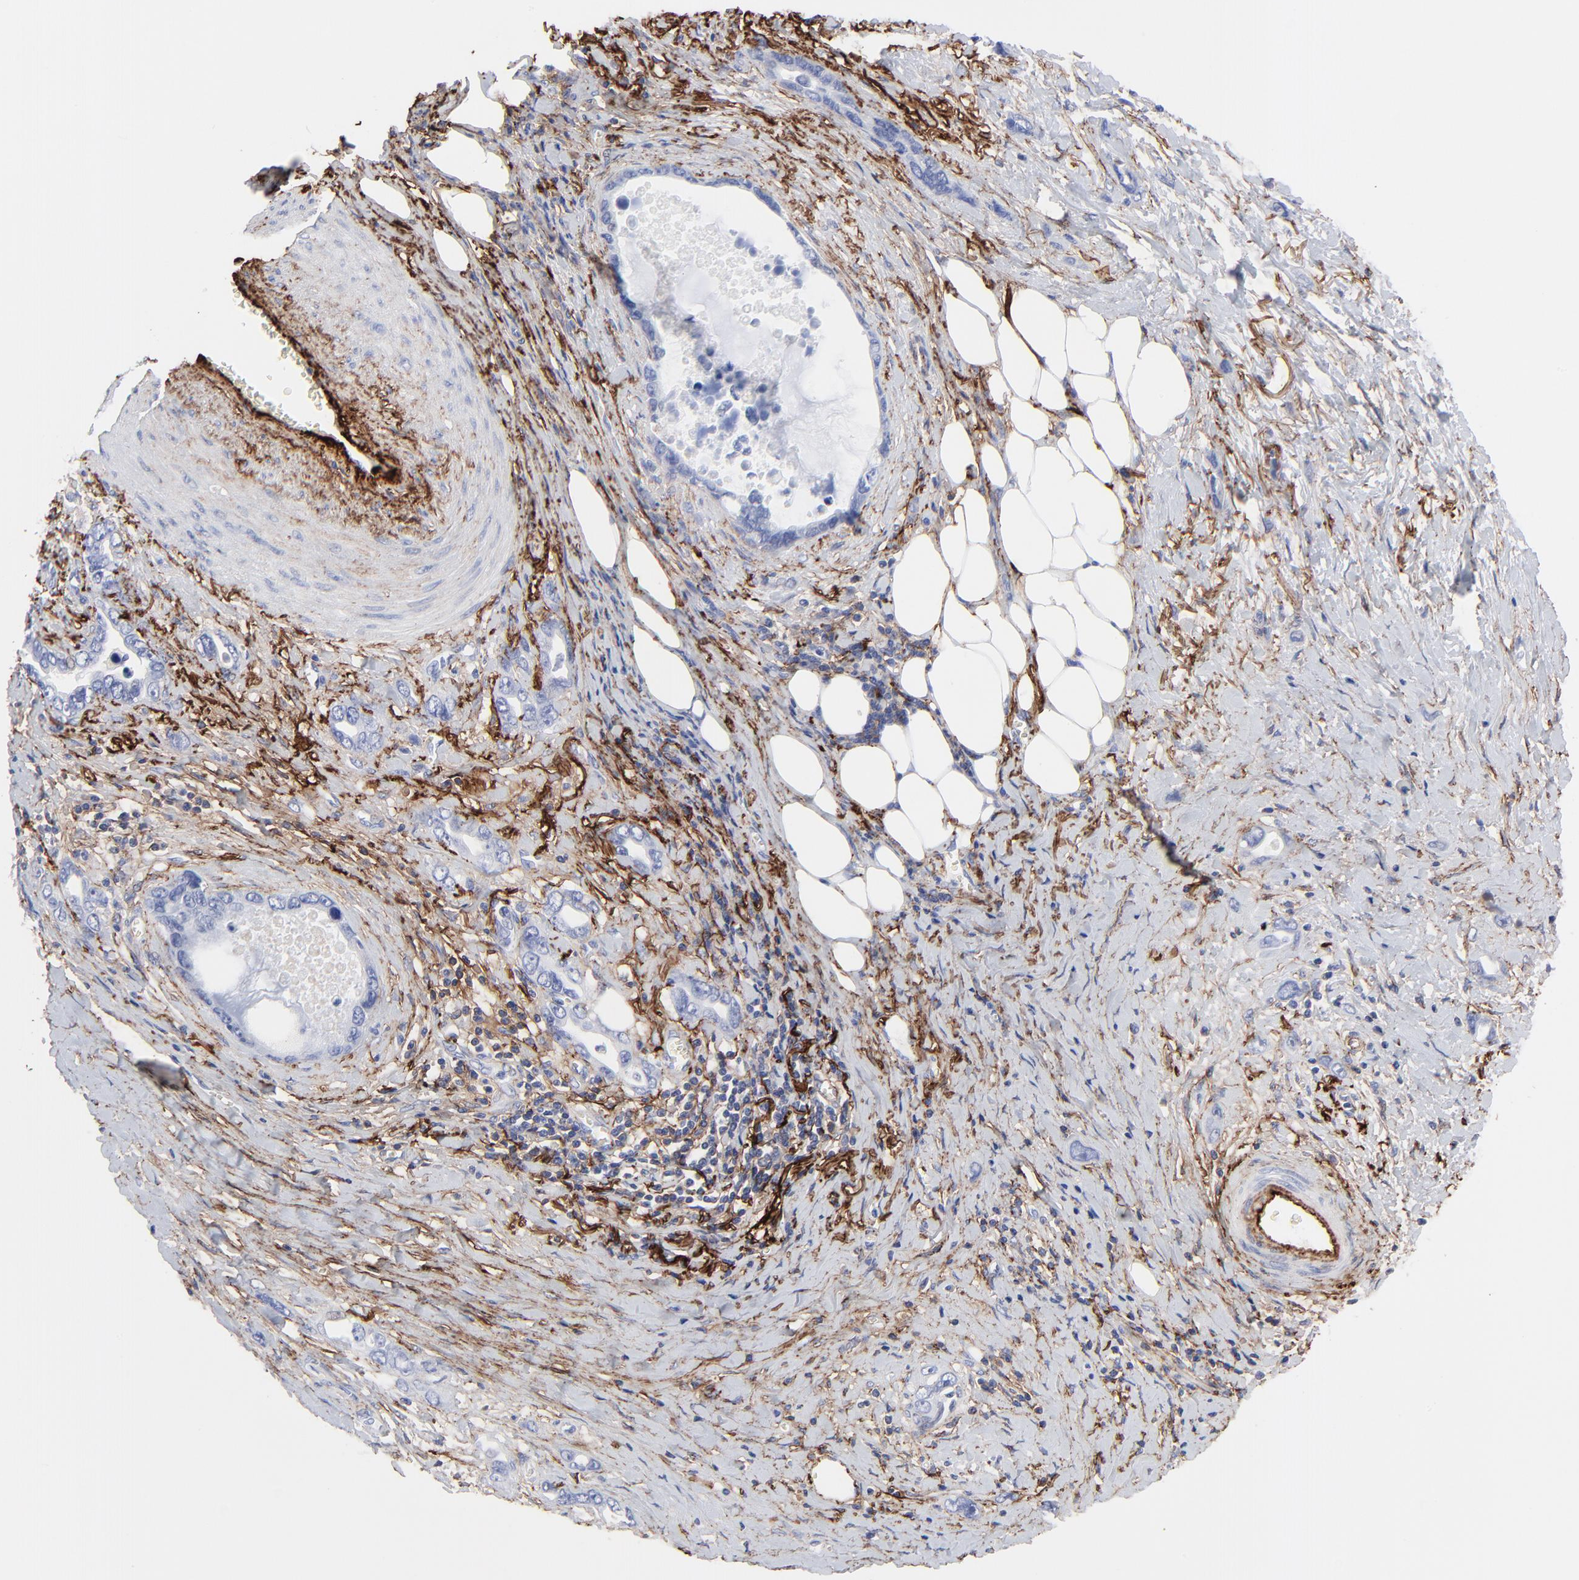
{"staining": {"intensity": "negative", "quantity": "none", "location": "none"}, "tissue": "stomach cancer", "cell_type": "Tumor cells", "image_type": "cancer", "snomed": [{"axis": "morphology", "description": "Adenocarcinoma, NOS"}, {"axis": "topography", "description": "Stomach"}], "caption": "Human stomach cancer (adenocarcinoma) stained for a protein using immunohistochemistry exhibits no expression in tumor cells.", "gene": "FBLN2", "patient": {"sex": "male", "age": 78}}